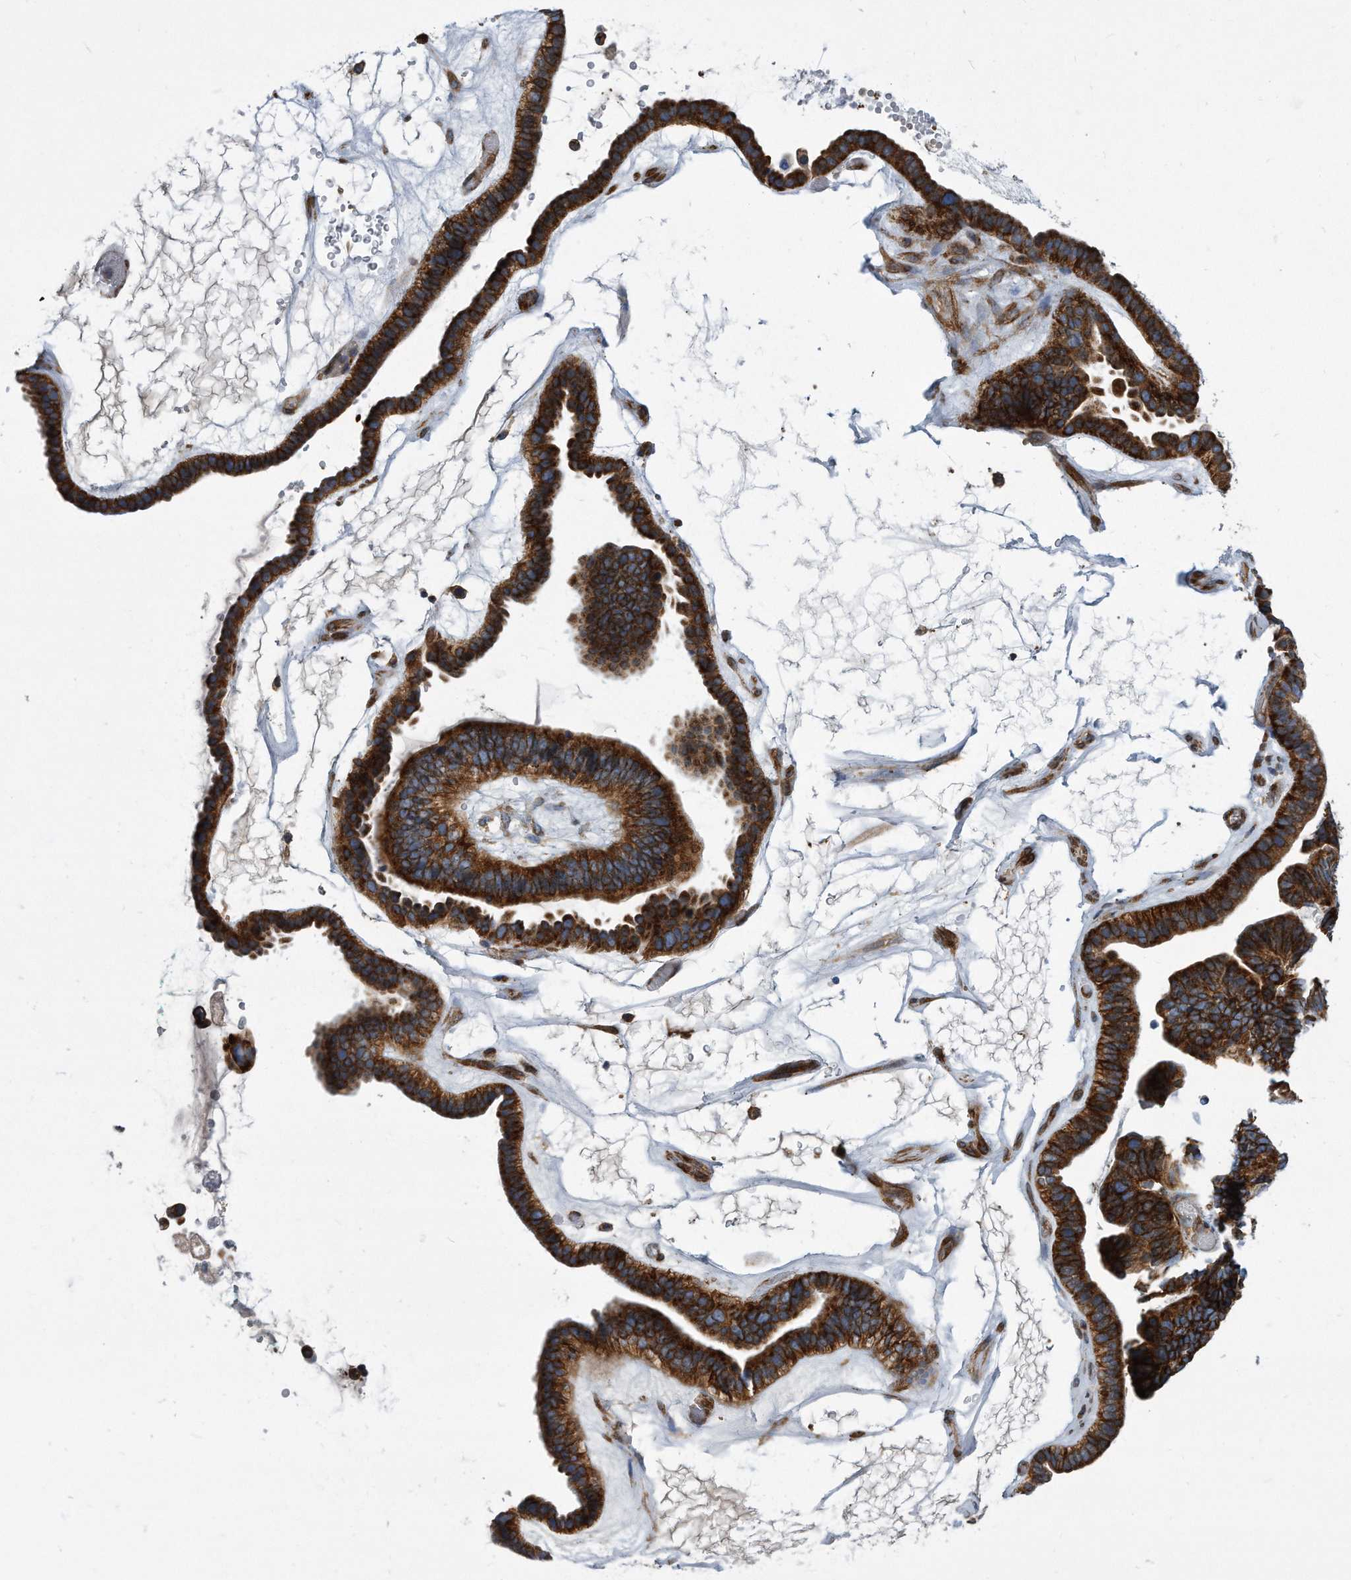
{"staining": {"intensity": "strong", "quantity": ">75%", "location": "cytoplasmic/membranous"}, "tissue": "ovarian cancer", "cell_type": "Tumor cells", "image_type": "cancer", "snomed": [{"axis": "morphology", "description": "Cystadenocarcinoma, serous, NOS"}, {"axis": "topography", "description": "Ovary"}], "caption": "Immunohistochemistry image of human ovarian serous cystadenocarcinoma stained for a protein (brown), which displays high levels of strong cytoplasmic/membranous positivity in approximately >75% of tumor cells.", "gene": "EIF2B4", "patient": {"sex": "female", "age": 56}}